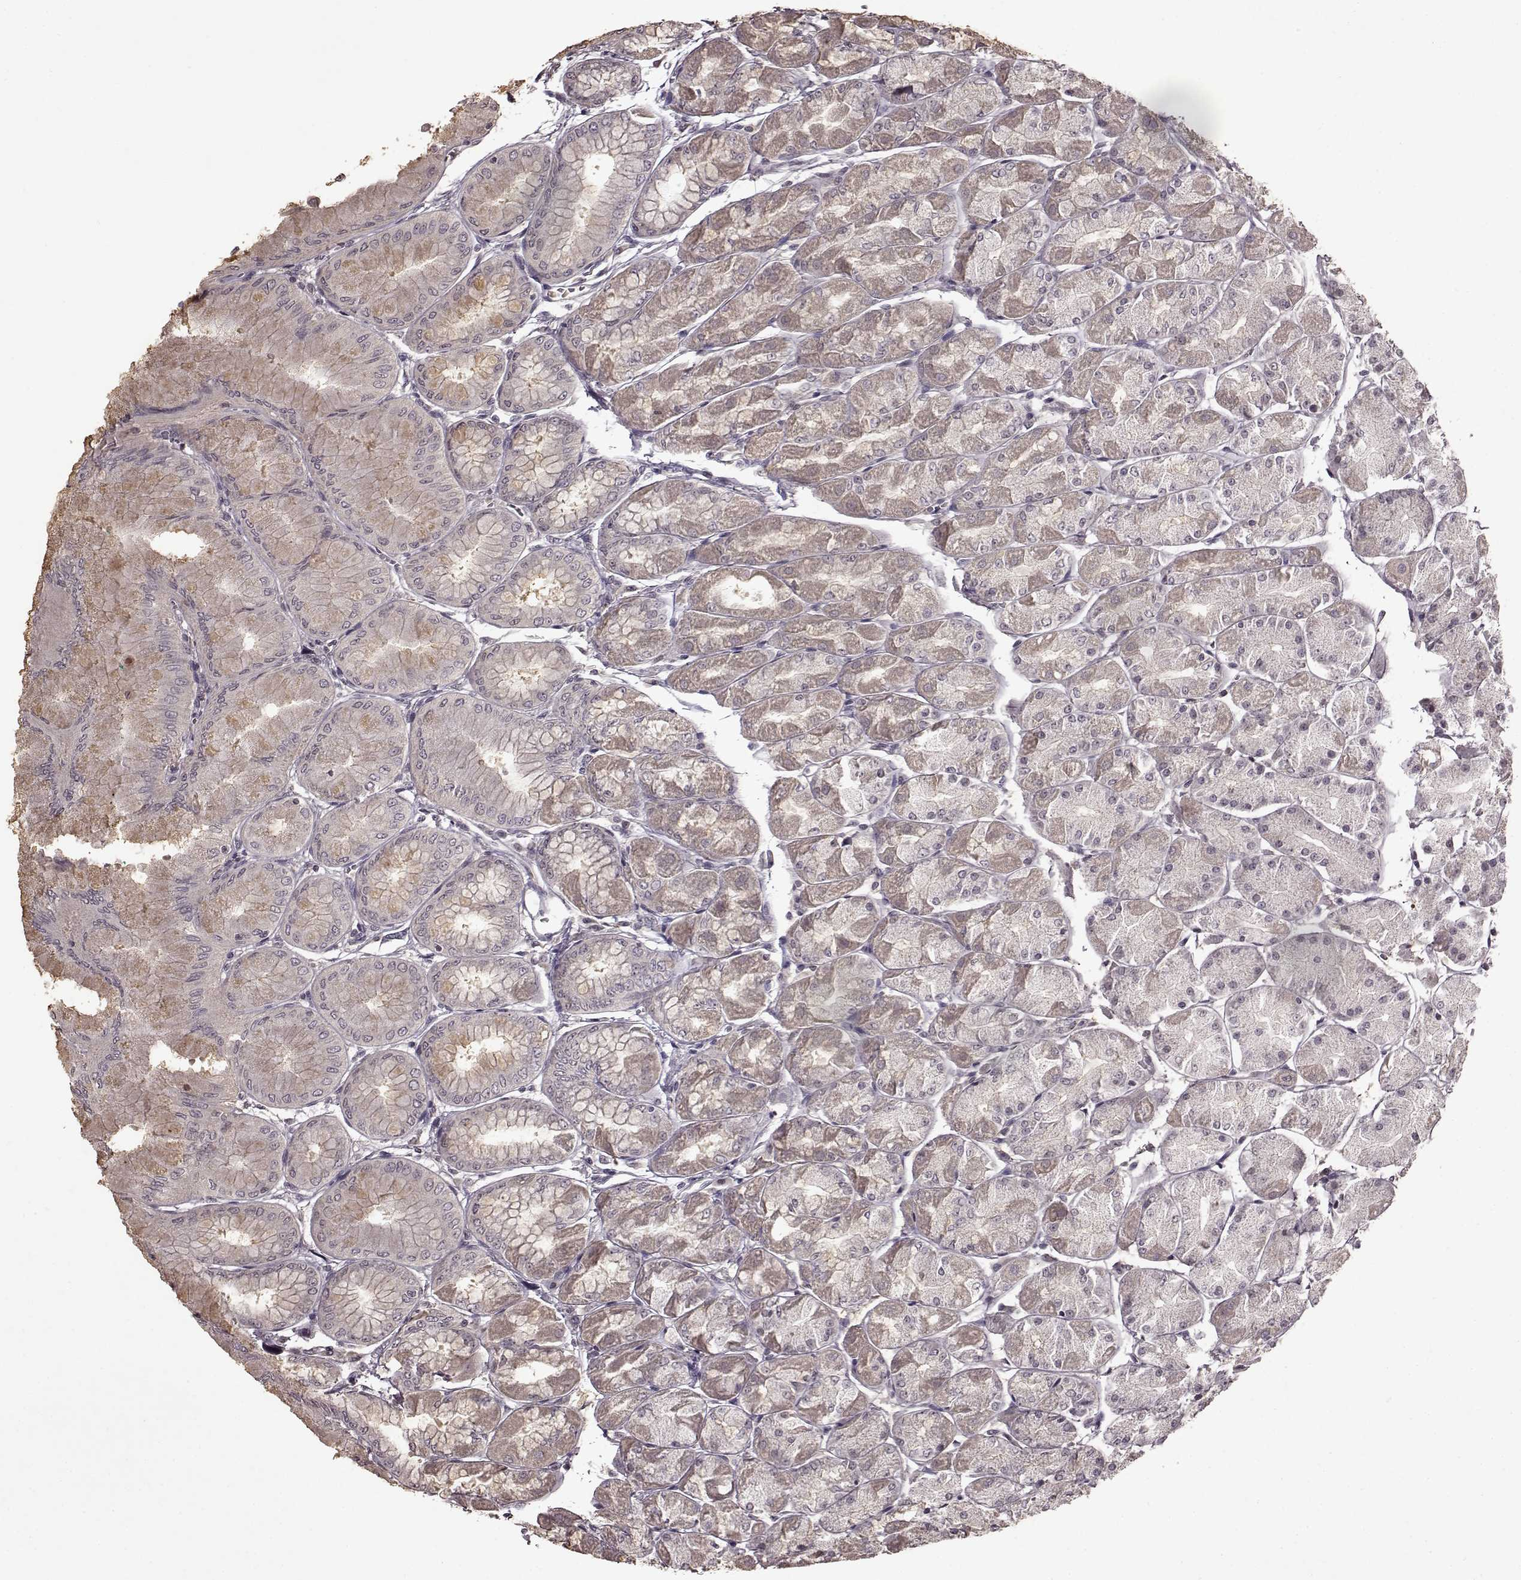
{"staining": {"intensity": "weak", "quantity": "<25%", "location": "cytoplasmic/membranous"}, "tissue": "stomach", "cell_type": "Glandular cells", "image_type": "normal", "snomed": [{"axis": "morphology", "description": "Normal tissue, NOS"}, {"axis": "topography", "description": "Stomach, upper"}], "caption": "Immunohistochemical staining of benign human stomach exhibits no significant positivity in glandular cells. The staining was performed using DAB to visualize the protein expression in brown, while the nuclei were stained in blue with hematoxylin (Magnification: 20x).", "gene": "LHB", "patient": {"sex": "male", "age": 60}}